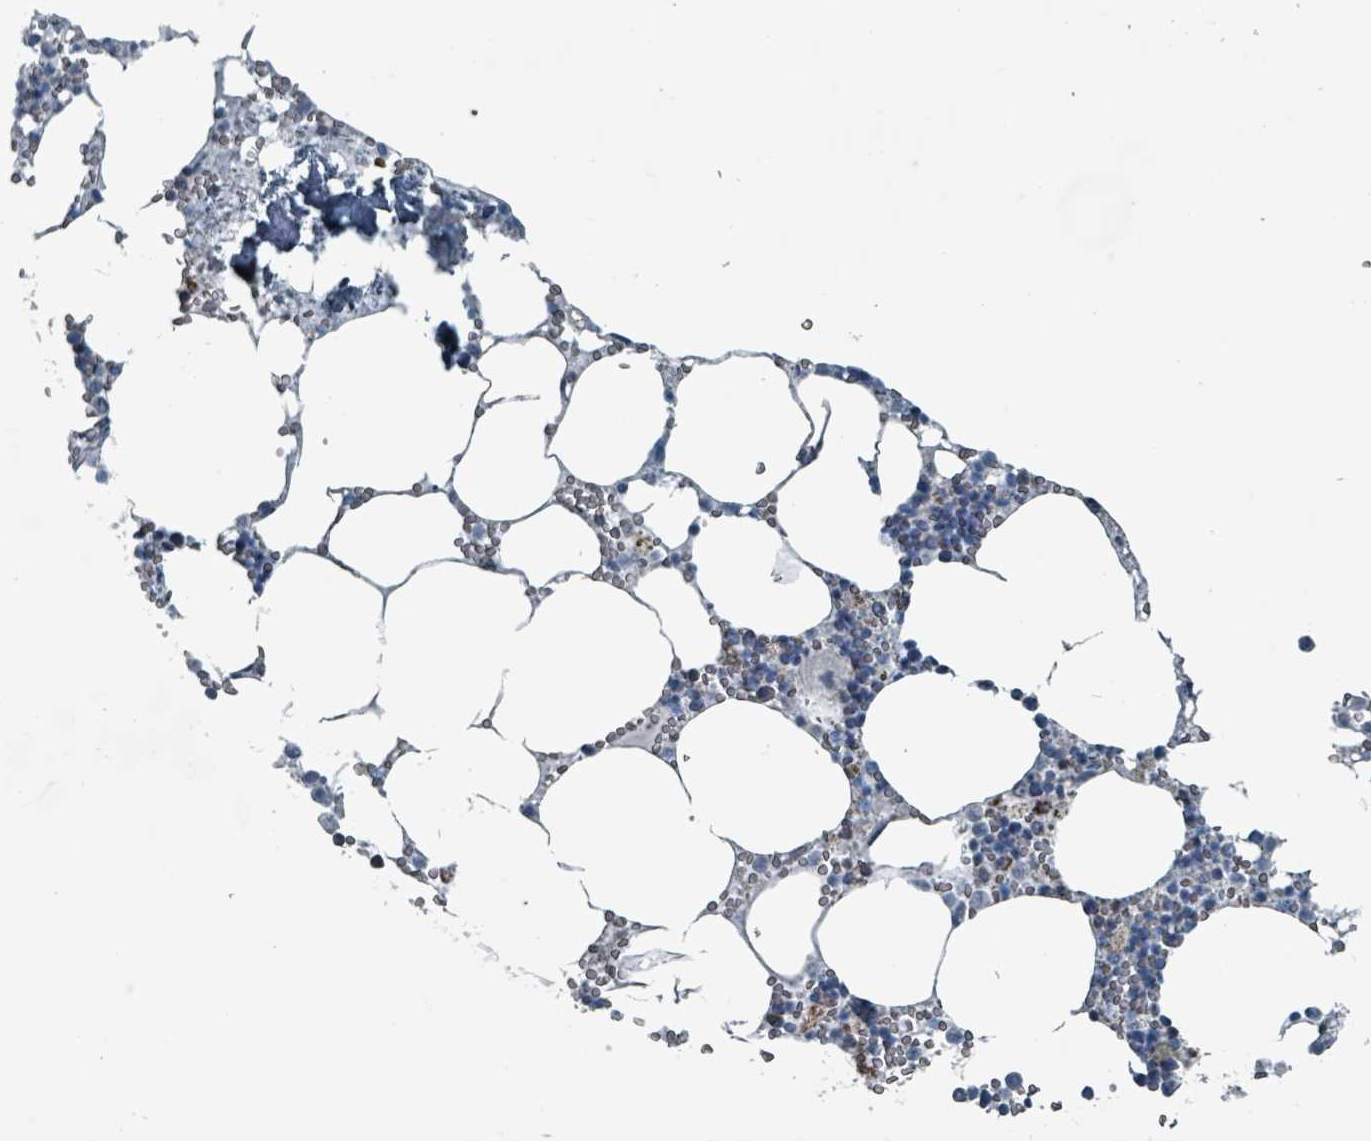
{"staining": {"intensity": "moderate", "quantity": "<25%", "location": "cytoplasmic/membranous"}, "tissue": "bone marrow", "cell_type": "Hematopoietic cells", "image_type": "normal", "snomed": [{"axis": "morphology", "description": "Normal tissue, NOS"}, {"axis": "topography", "description": "Bone marrow"}], "caption": "IHC of normal human bone marrow reveals low levels of moderate cytoplasmic/membranous expression in approximately <25% of hematopoietic cells.", "gene": "ABHD18", "patient": {"sex": "male", "age": 54}}